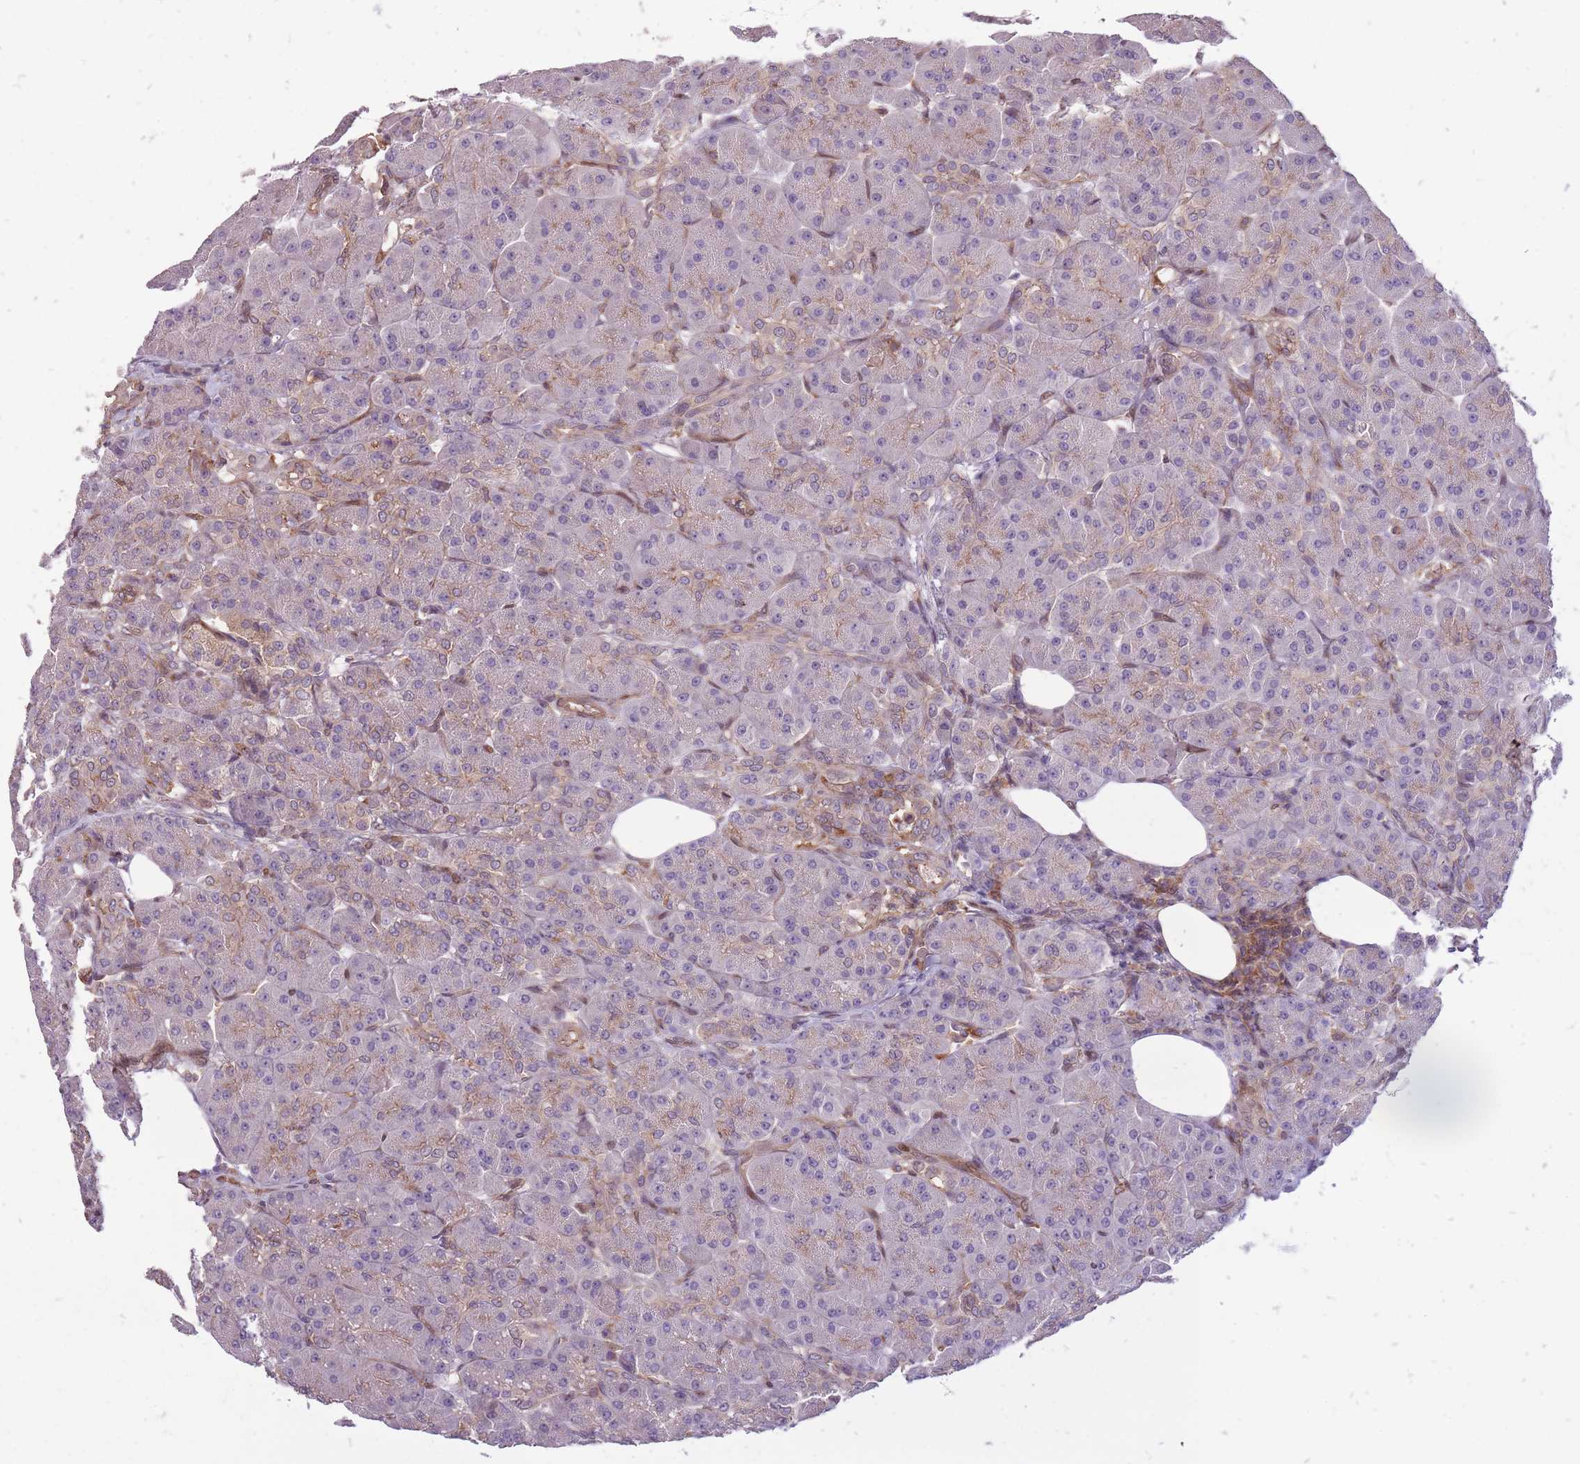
{"staining": {"intensity": "moderate", "quantity": "25%-75%", "location": "cytoplasmic/membranous"}, "tissue": "pancreas", "cell_type": "Exocrine glandular cells", "image_type": "normal", "snomed": [{"axis": "morphology", "description": "Normal tissue, NOS"}, {"axis": "topography", "description": "Pancreas"}], "caption": "IHC histopathology image of unremarkable human pancreas stained for a protein (brown), which reveals medium levels of moderate cytoplasmic/membranous positivity in about 25%-75% of exocrine glandular cells.", "gene": "TET3", "patient": {"sex": "male", "age": 63}}